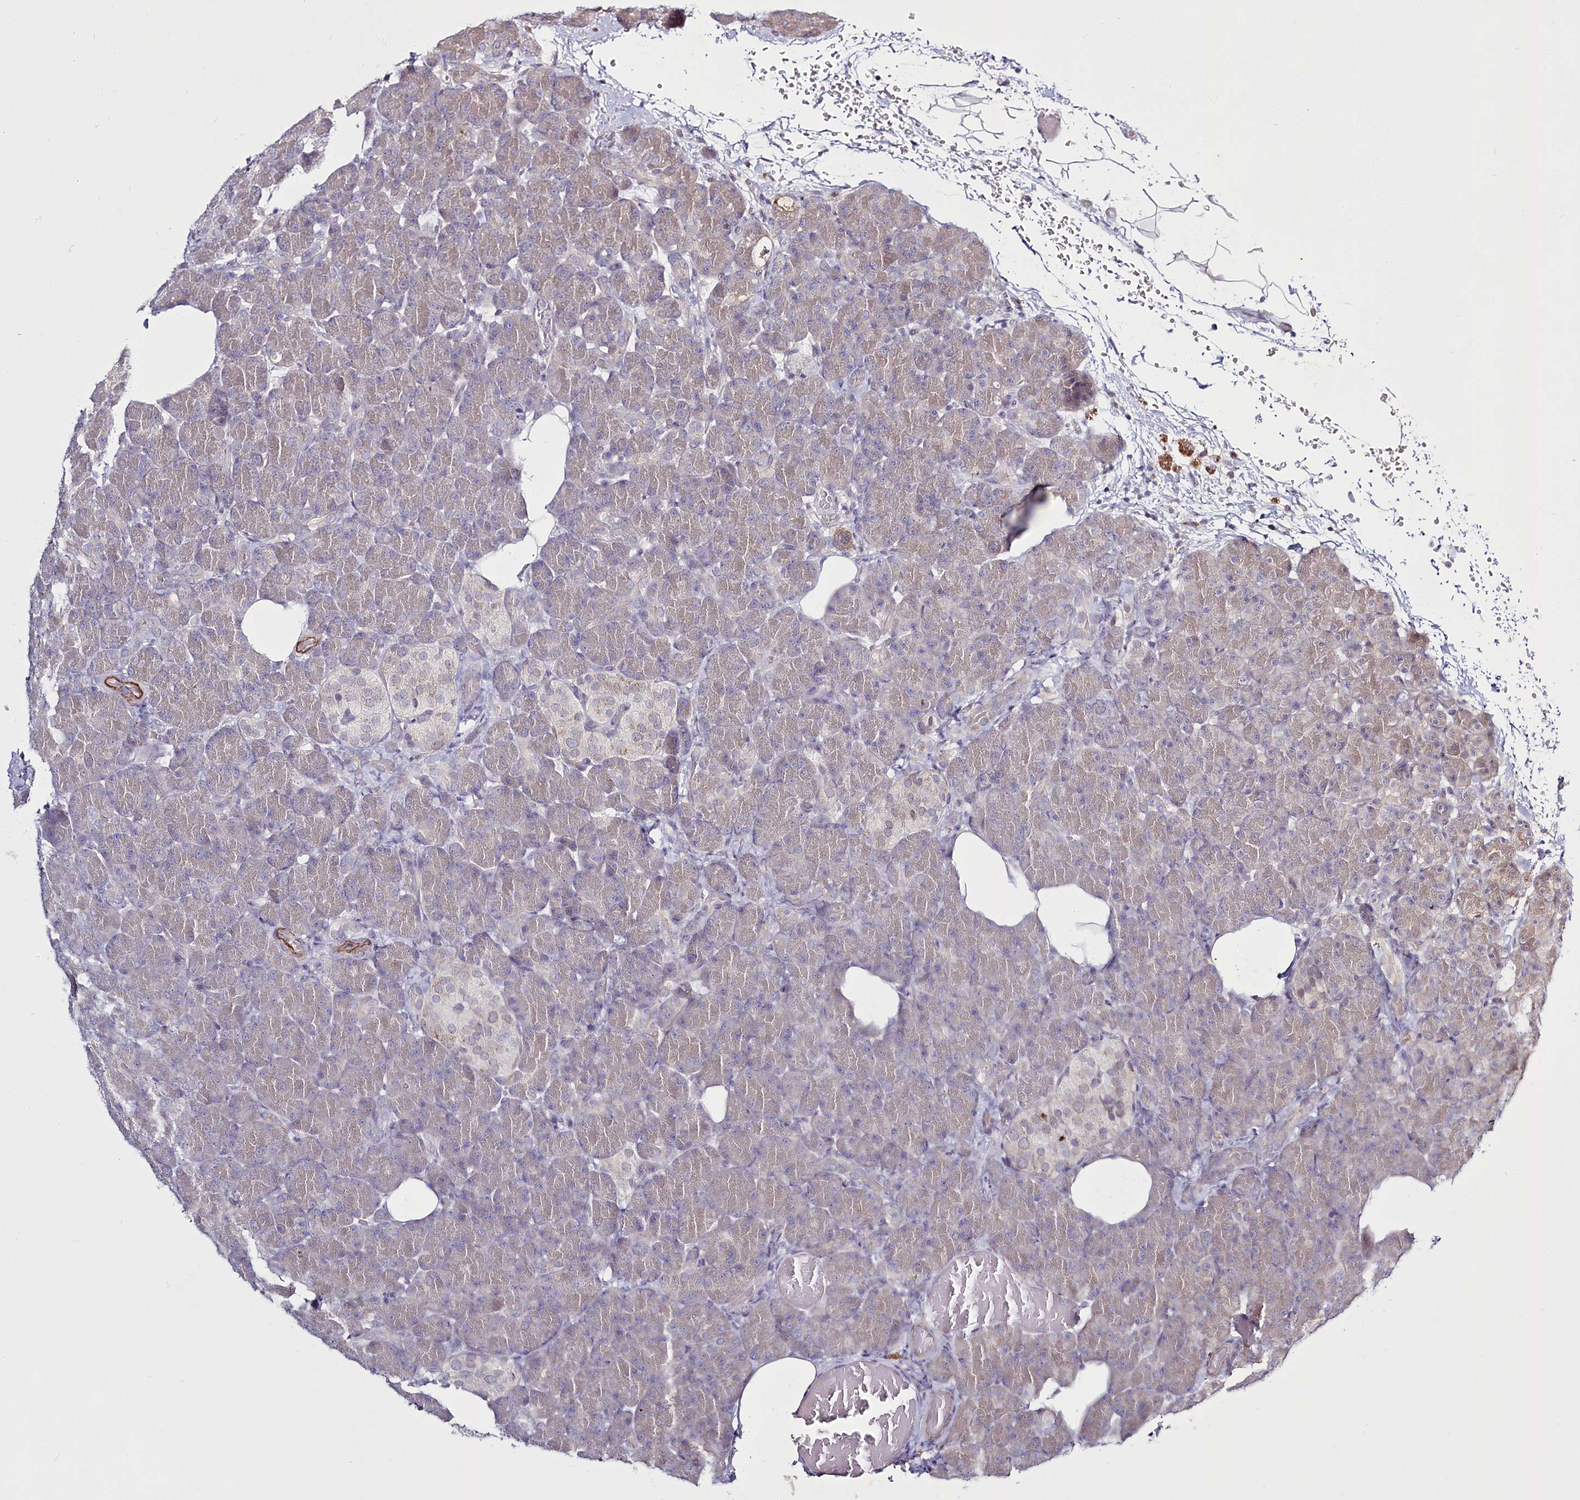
{"staining": {"intensity": "weak", "quantity": "<25%", "location": "cytoplasmic/membranous"}, "tissue": "pancreas", "cell_type": "Exocrine glandular cells", "image_type": "normal", "snomed": [{"axis": "morphology", "description": "Normal tissue, NOS"}, {"axis": "topography", "description": "Pancreas"}], "caption": "The histopathology image displays no staining of exocrine glandular cells in unremarkable pancreas. The staining is performed using DAB (3,3'-diaminobenzidine) brown chromogen with nuclei counter-stained in using hematoxylin.", "gene": "SPINK13", "patient": {"sex": "female", "age": 43}}